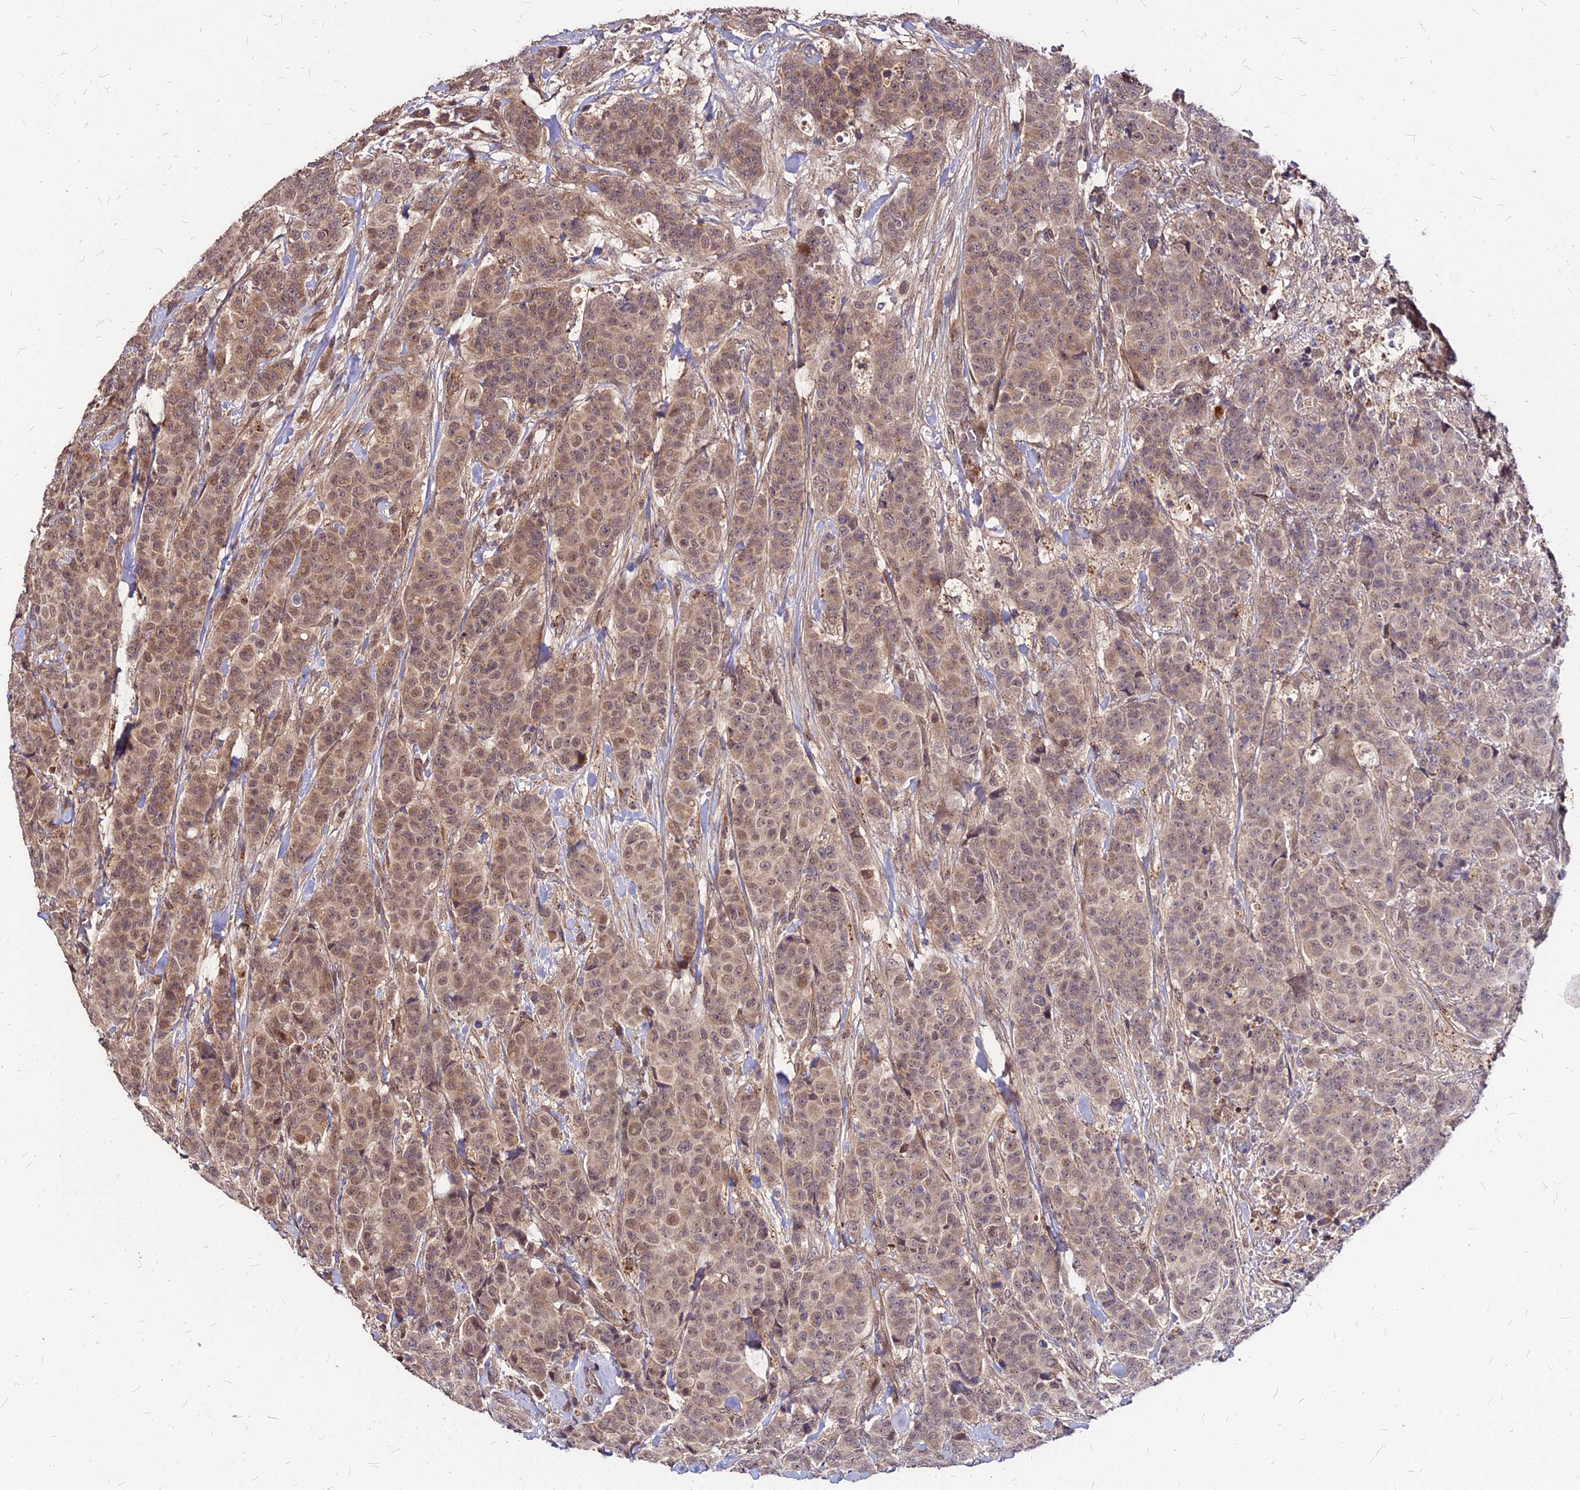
{"staining": {"intensity": "moderate", "quantity": ">75%", "location": "cytoplasmic/membranous,nuclear"}, "tissue": "breast cancer", "cell_type": "Tumor cells", "image_type": "cancer", "snomed": [{"axis": "morphology", "description": "Duct carcinoma"}, {"axis": "topography", "description": "Breast"}], "caption": "IHC of human infiltrating ductal carcinoma (breast) demonstrates medium levels of moderate cytoplasmic/membranous and nuclear expression in approximately >75% of tumor cells.", "gene": "APBA3", "patient": {"sex": "female", "age": 40}}